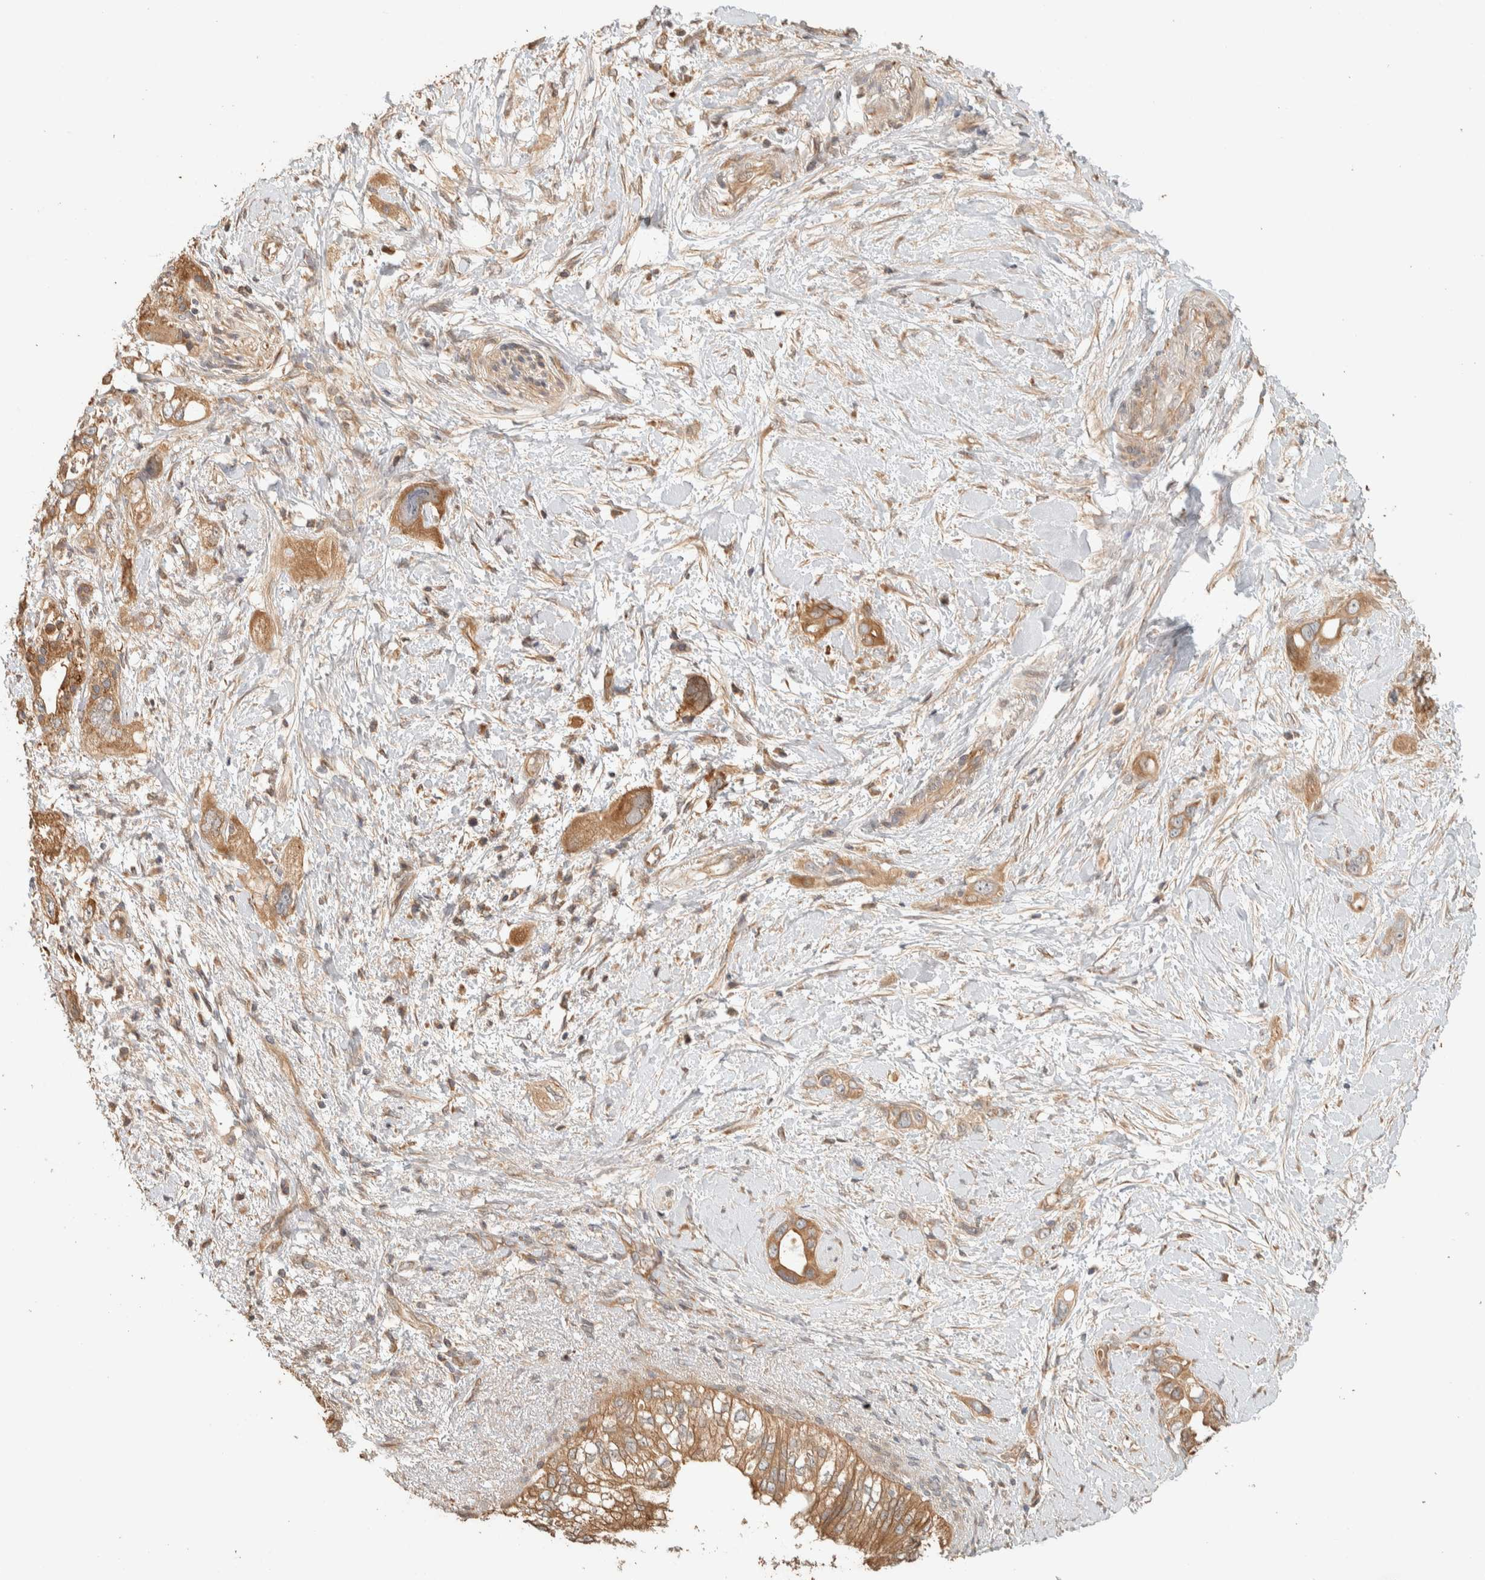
{"staining": {"intensity": "moderate", "quantity": ">75%", "location": "cytoplasmic/membranous"}, "tissue": "pancreatic cancer", "cell_type": "Tumor cells", "image_type": "cancer", "snomed": [{"axis": "morphology", "description": "Adenocarcinoma, NOS"}, {"axis": "topography", "description": "Pancreas"}], "caption": "Tumor cells exhibit moderate cytoplasmic/membranous expression in approximately >75% of cells in pancreatic cancer (adenocarcinoma).", "gene": "EXOC7", "patient": {"sex": "female", "age": 56}}